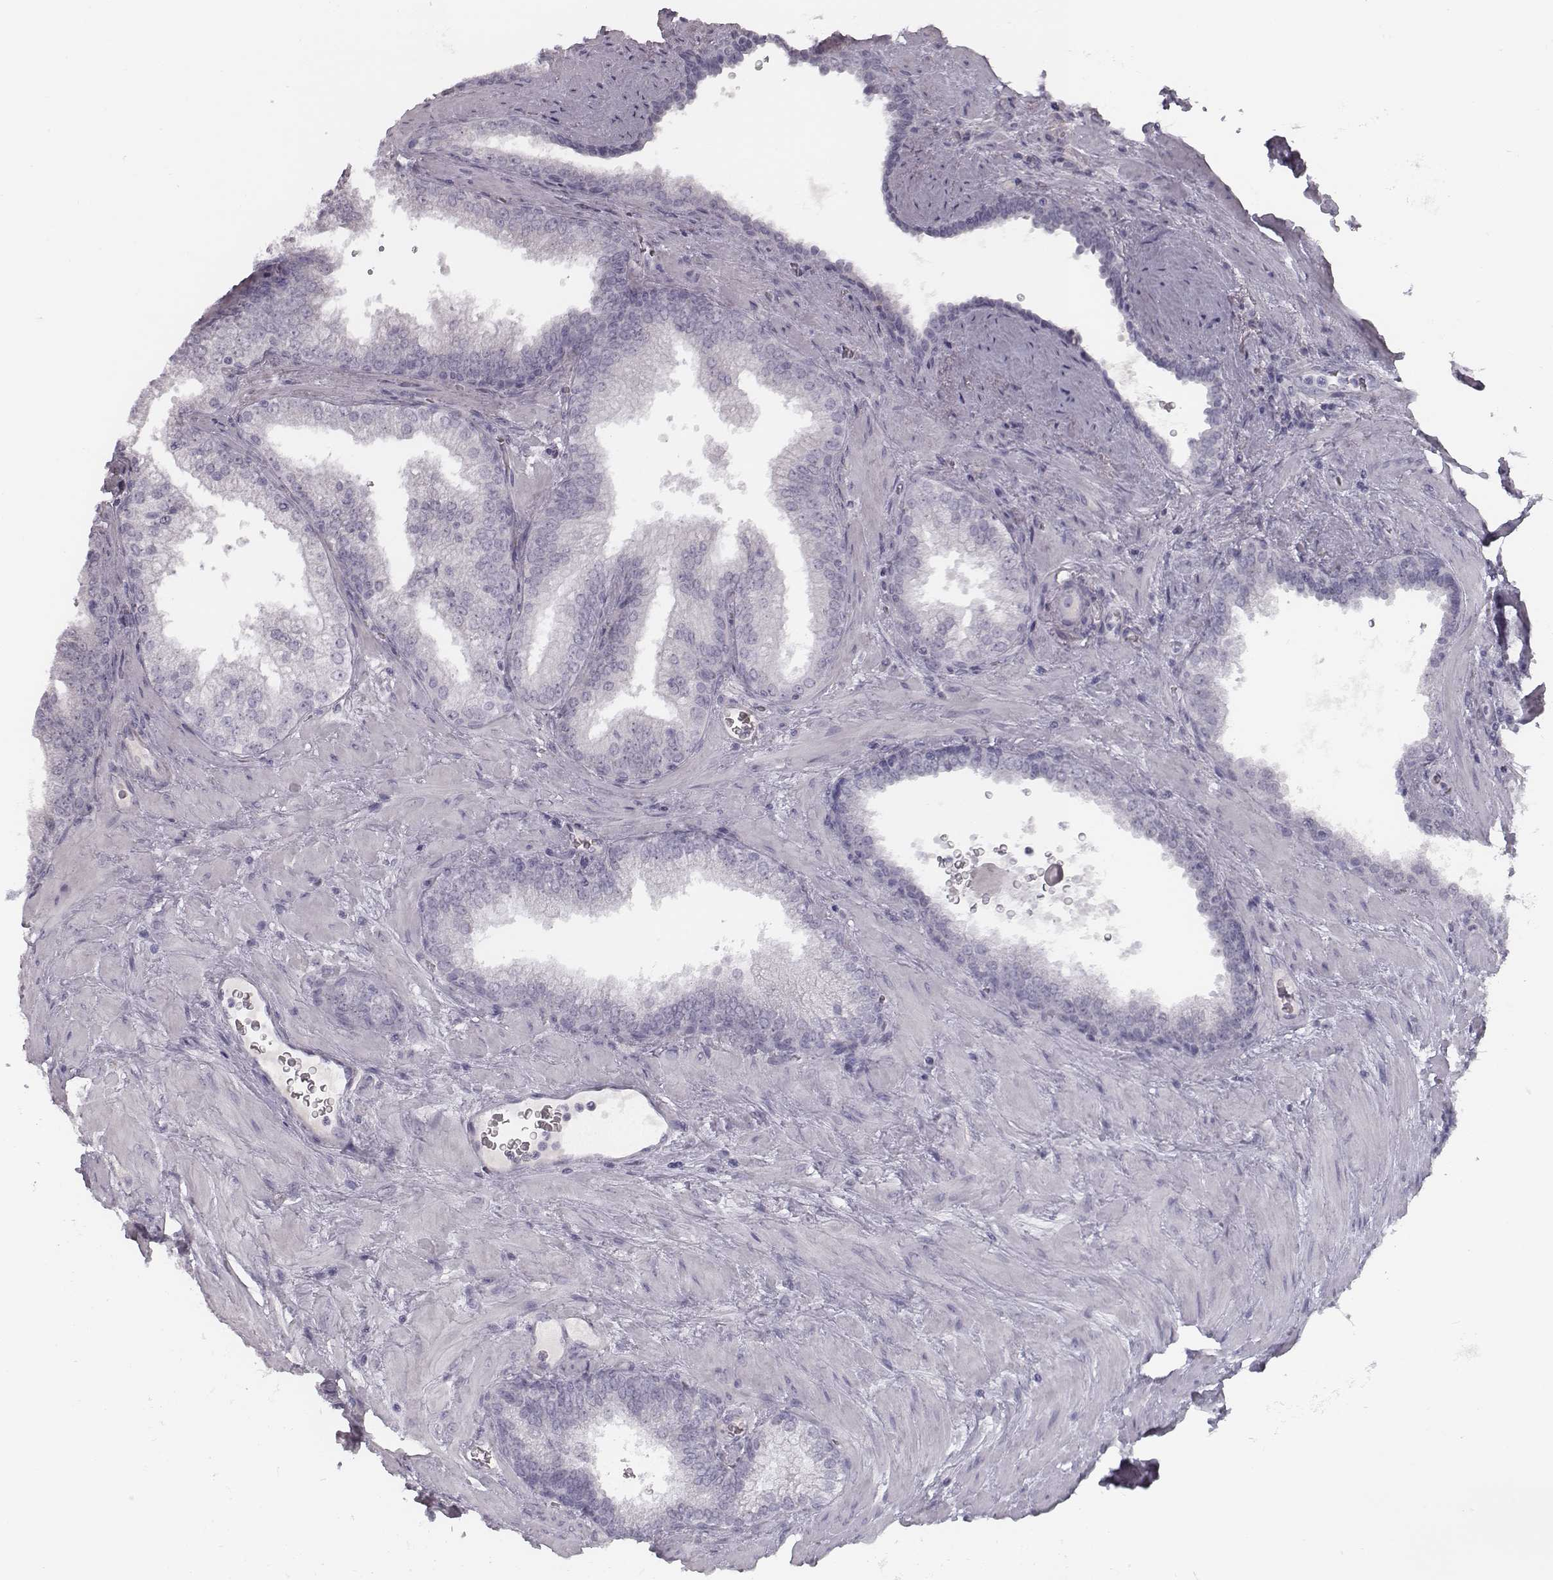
{"staining": {"intensity": "negative", "quantity": "none", "location": "none"}, "tissue": "prostate cancer", "cell_type": "Tumor cells", "image_type": "cancer", "snomed": [{"axis": "morphology", "description": "Adenocarcinoma, NOS"}, {"axis": "topography", "description": "Prostate"}], "caption": "Protein analysis of prostate cancer (adenocarcinoma) demonstrates no significant positivity in tumor cells. (Stains: DAB immunohistochemistry (IHC) with hematoxylin counter stain, Microscopy: brightfield microscopy at high magnification).", "gene": "SEPTIN14", "patient": {"sex": "male", "age": 67}}